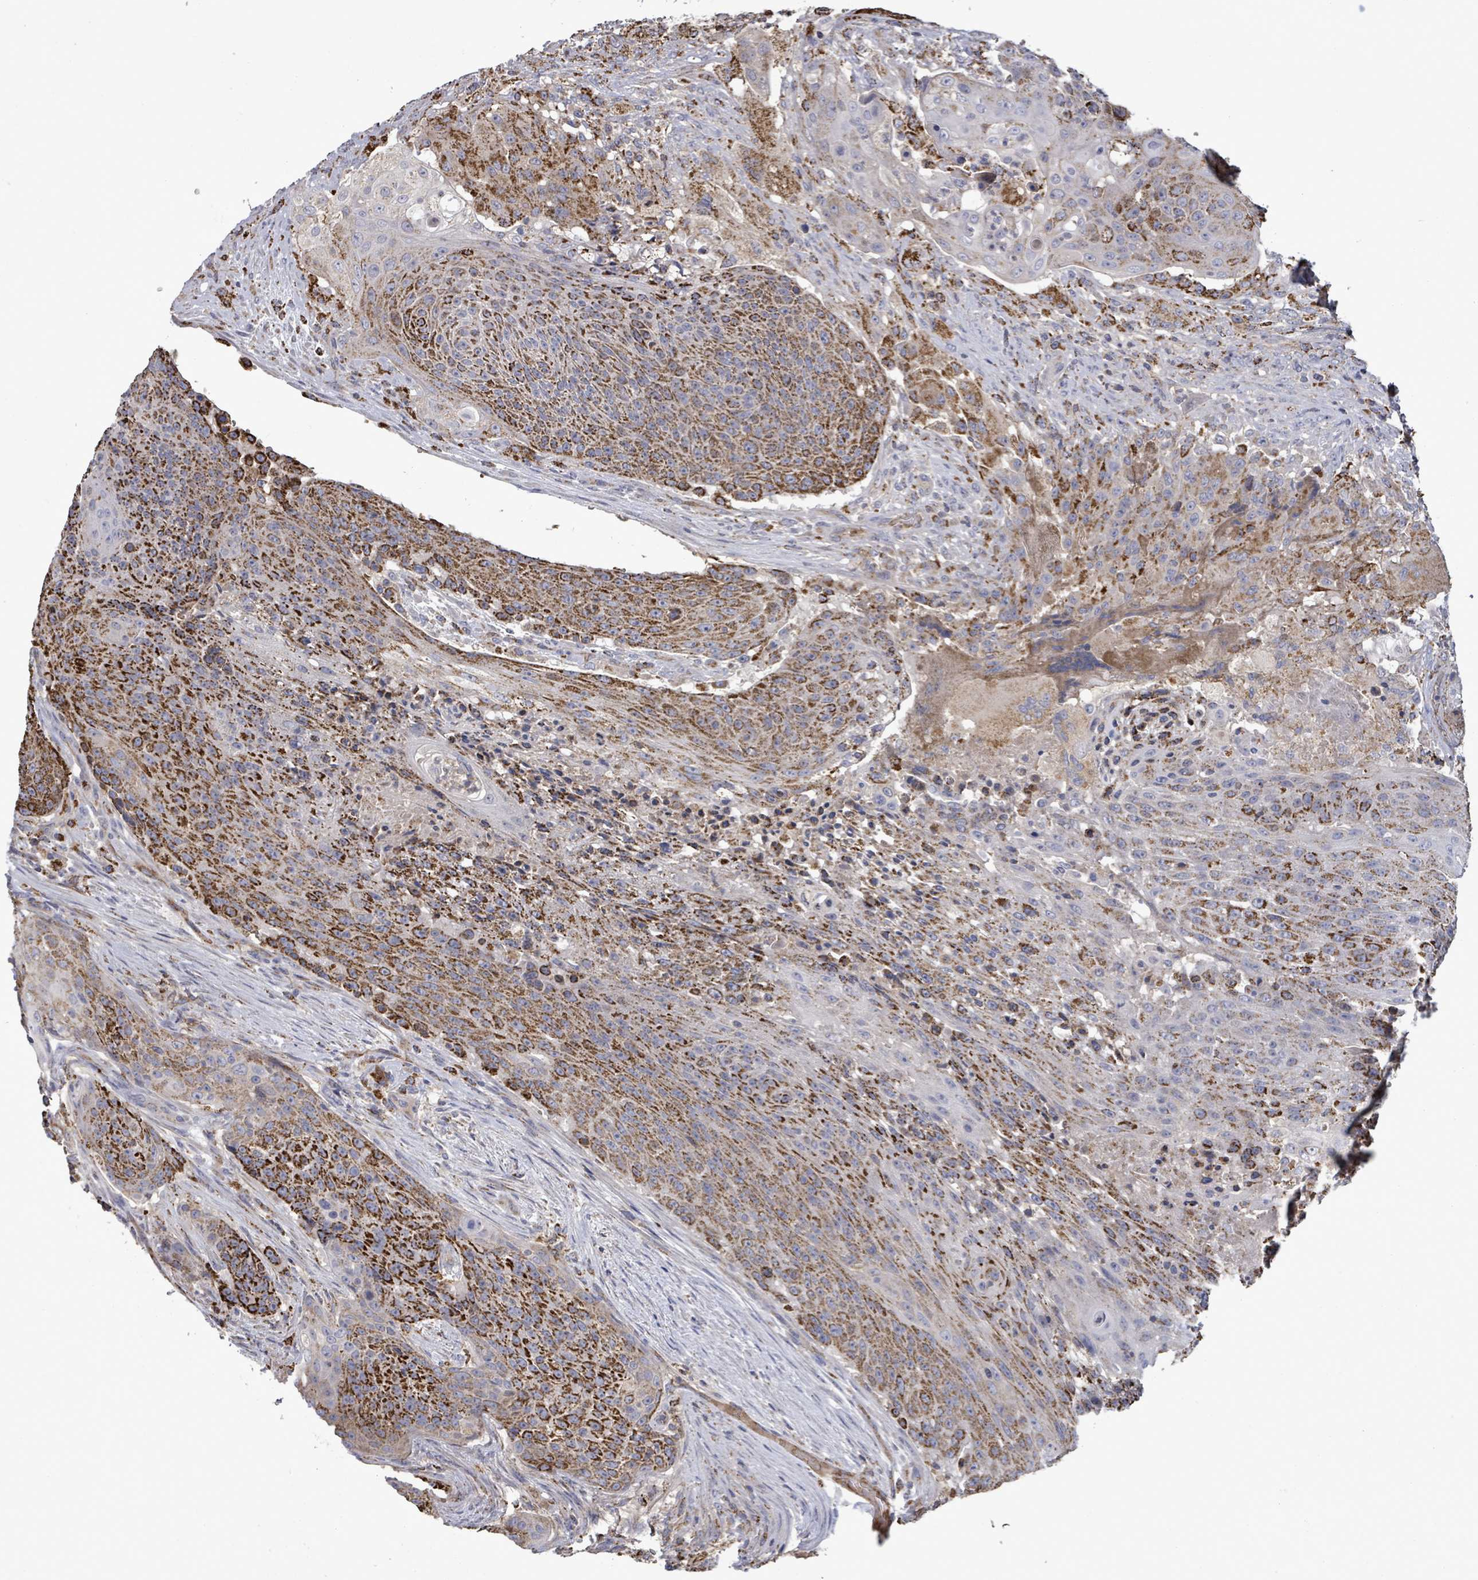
{"staining": {"intensity": "strong", "quantity": ">75%", "location": "cytoplasmic/membranous"}, "tissue": "urothelial cancer", "cell_type": "Tumor cells", "image_type": "cancer", "snomed": [{"axis": "morphology", "description": "Urothelial carcinoma, High grade"}, {"axis": "topography", "description": "Urinary bladder"}], "caption": "Urothelial carcinoma (high-grade) stained for a protein (brown) shows strong cytoplasmic/membranous positive expression in approximately >75% of tumor cells.", "gene": "MTMR12", "patient": {"sex": "female", "age": 63}}